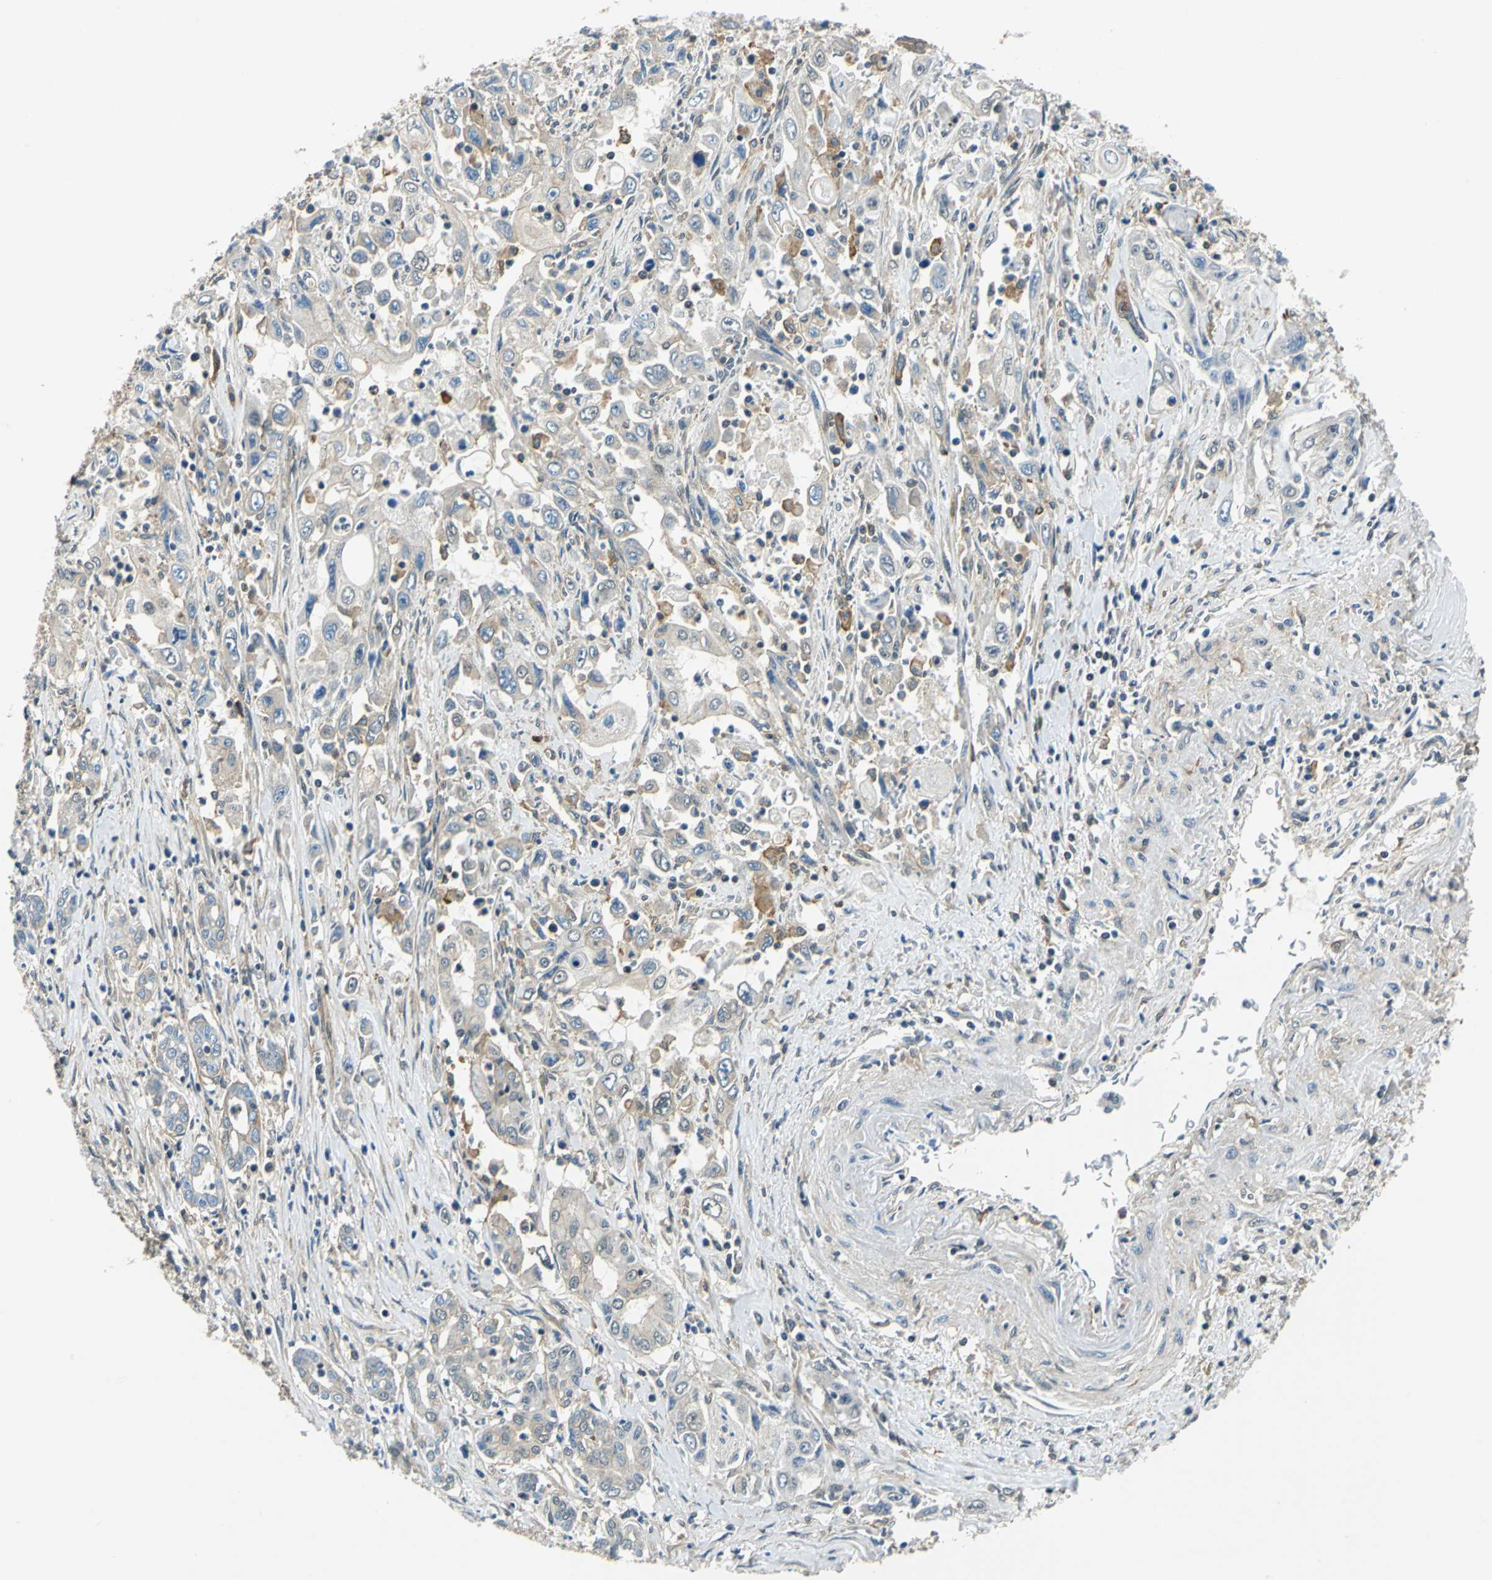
{"staining": {"intensity": "weak", "quantity": "25%-75%", "location": "cytoplasmic/membranous"}, "tissue": "pancreatic cancer", "cell_type": "Tumor cells", "image_type": "cancer", "snomed": [{"axis": "morphology", "description": "Adenocarcinoma, NOS"}, {"axis": "topography", "description": "Pancreas"}], "caption": "This image demonstrates immunohistochemistry (IHC) staining of adenocarcinoma (pancreatic), with low weak cytoplasmic/membranous expression in approximately 25%-75% of tumor cells.", "gene": "ARPC3", "patient": {"sex": "male", "age": 70}}